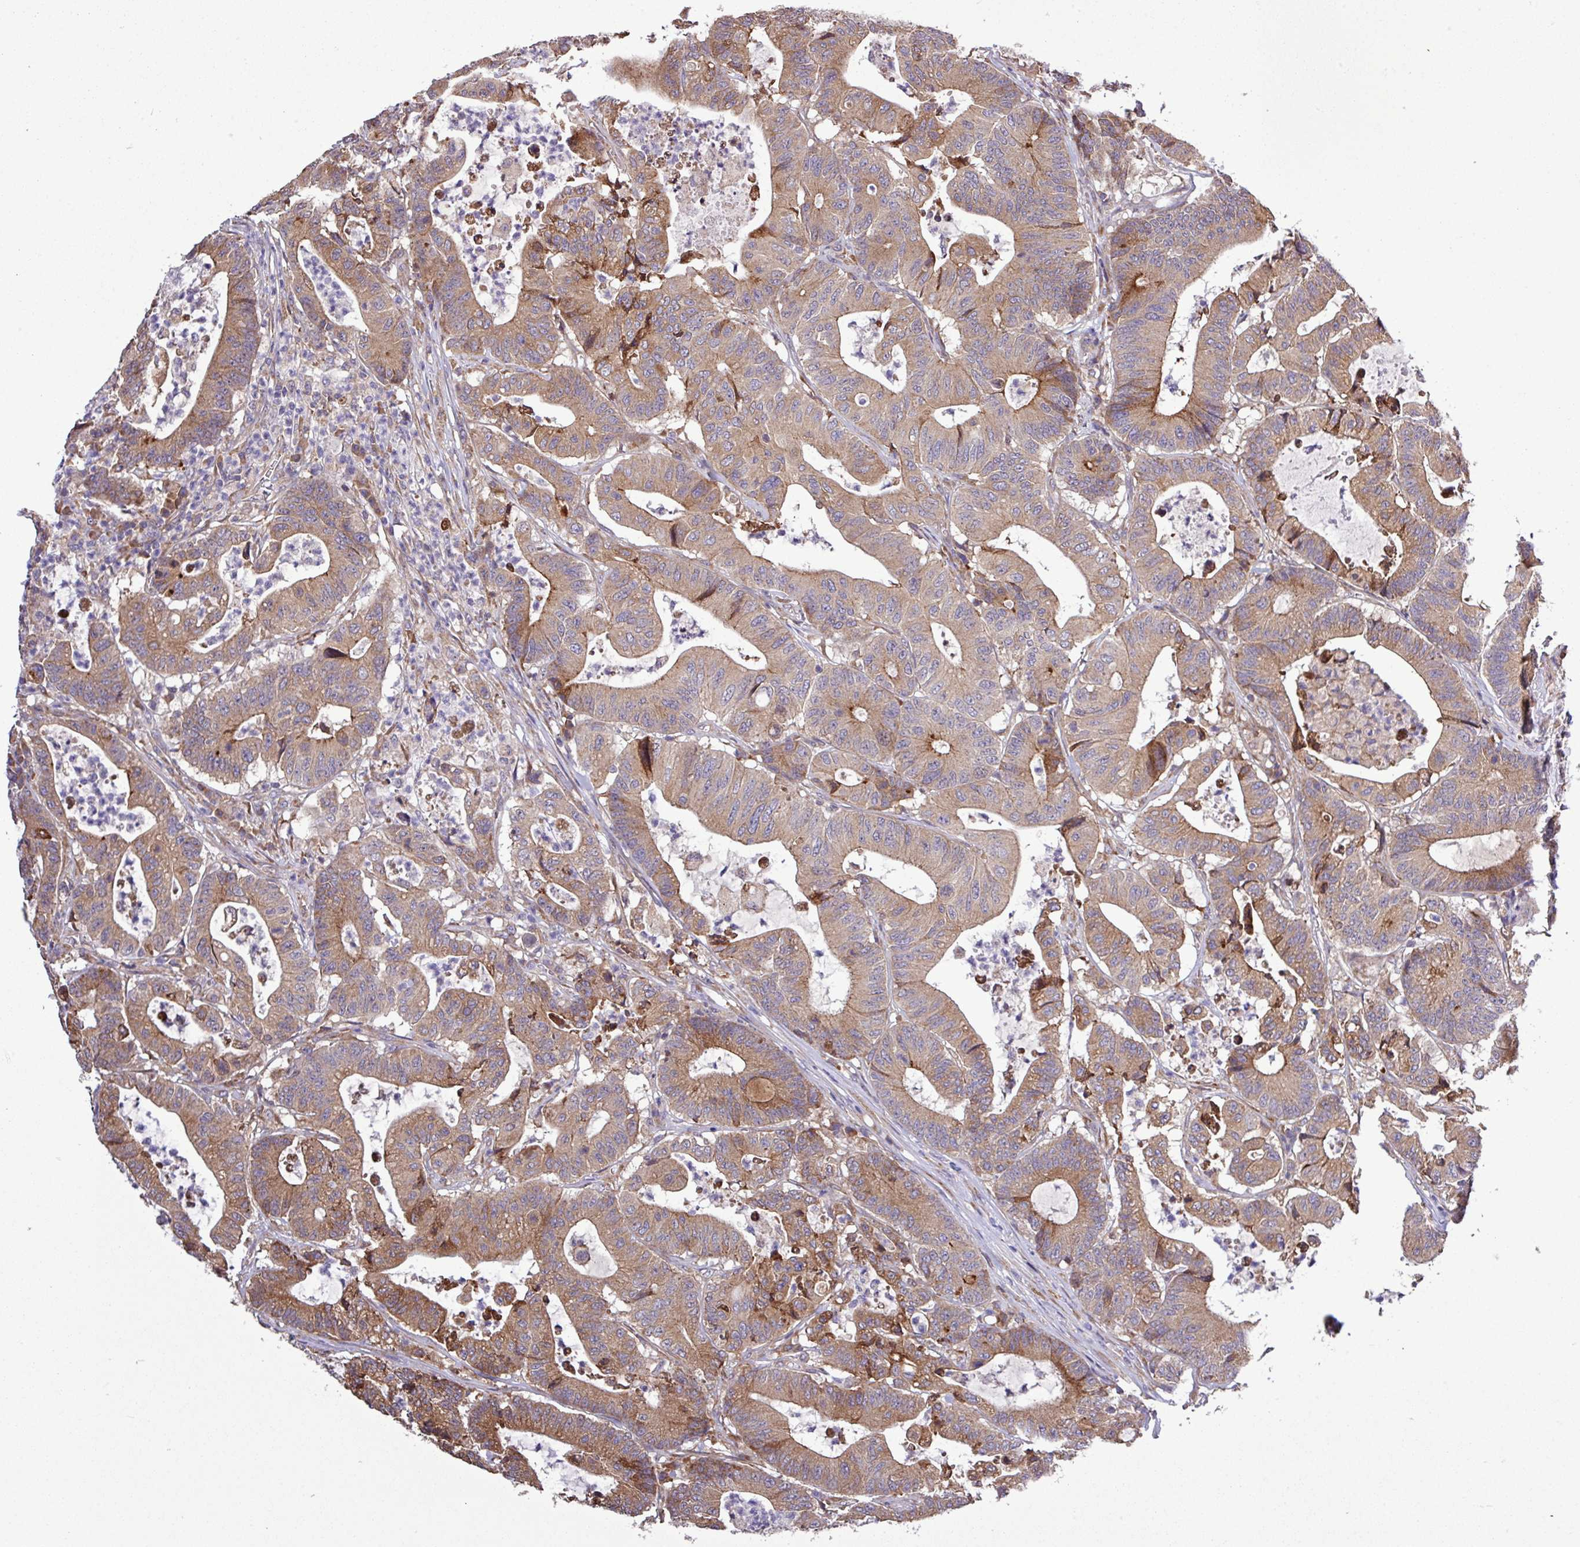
{"staining": {"intensity": "moderate", "quantity": ">75%", "location": "cytoplasmic/membranous"}, "tissue": "colorectal cancer", "cell_type": "Tumor cells", "image_type": "cancer", "snomed": [{"axis": "morphology", "description": "Adenocarcinoma, NOS"}, {"axis": "topography", "description": "Colon"}], "caption": "Colorectal cancer was stained to show a protein in brown. There is medium levels of moderate cytoplasmic/membranous expression in approximately >75% of tumor cells.", "gene": "MEGF6", "patient": {"sex": "female", "age": 84}}